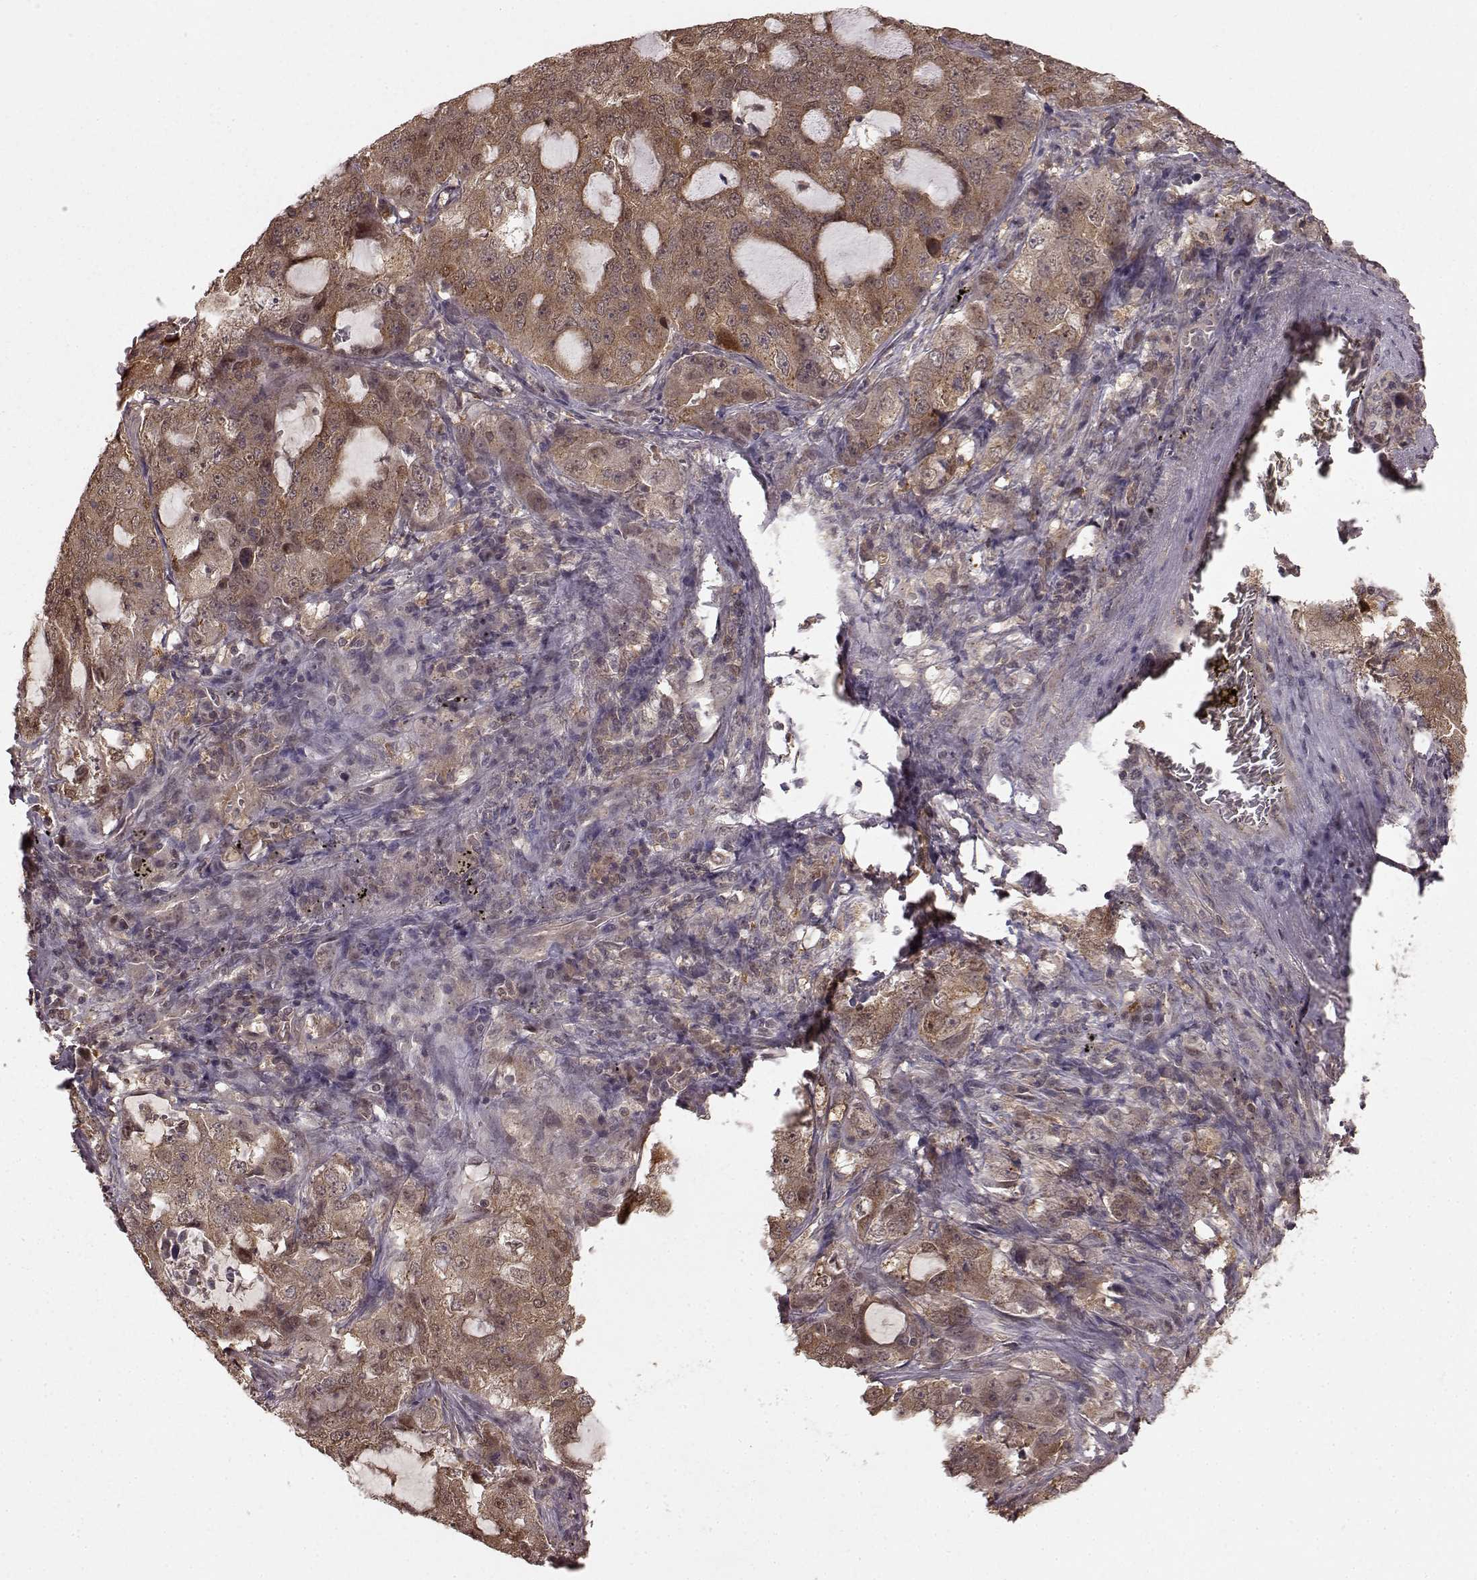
{"staining": {"intensity": "moderate", "quantity": ">75%", "location": "cytoplasmic/membranous"}, "tissue": "lung cancer", "cell_type": "Tumor cells", "image_type": "cancer", "snomed": [{"axis": "morphology", "description": "Adenocarcinoma, NOS"}, {"axis": "topography", "description": "Lung"}], "caption": "Protein expression analysis of adenocarcinoma (lung) exhibits moderate cytoplasmic/membranous staining in about >75% of tumor cells.", "gene": "GSS", "patient": {"sex": "female", "age": 61}}